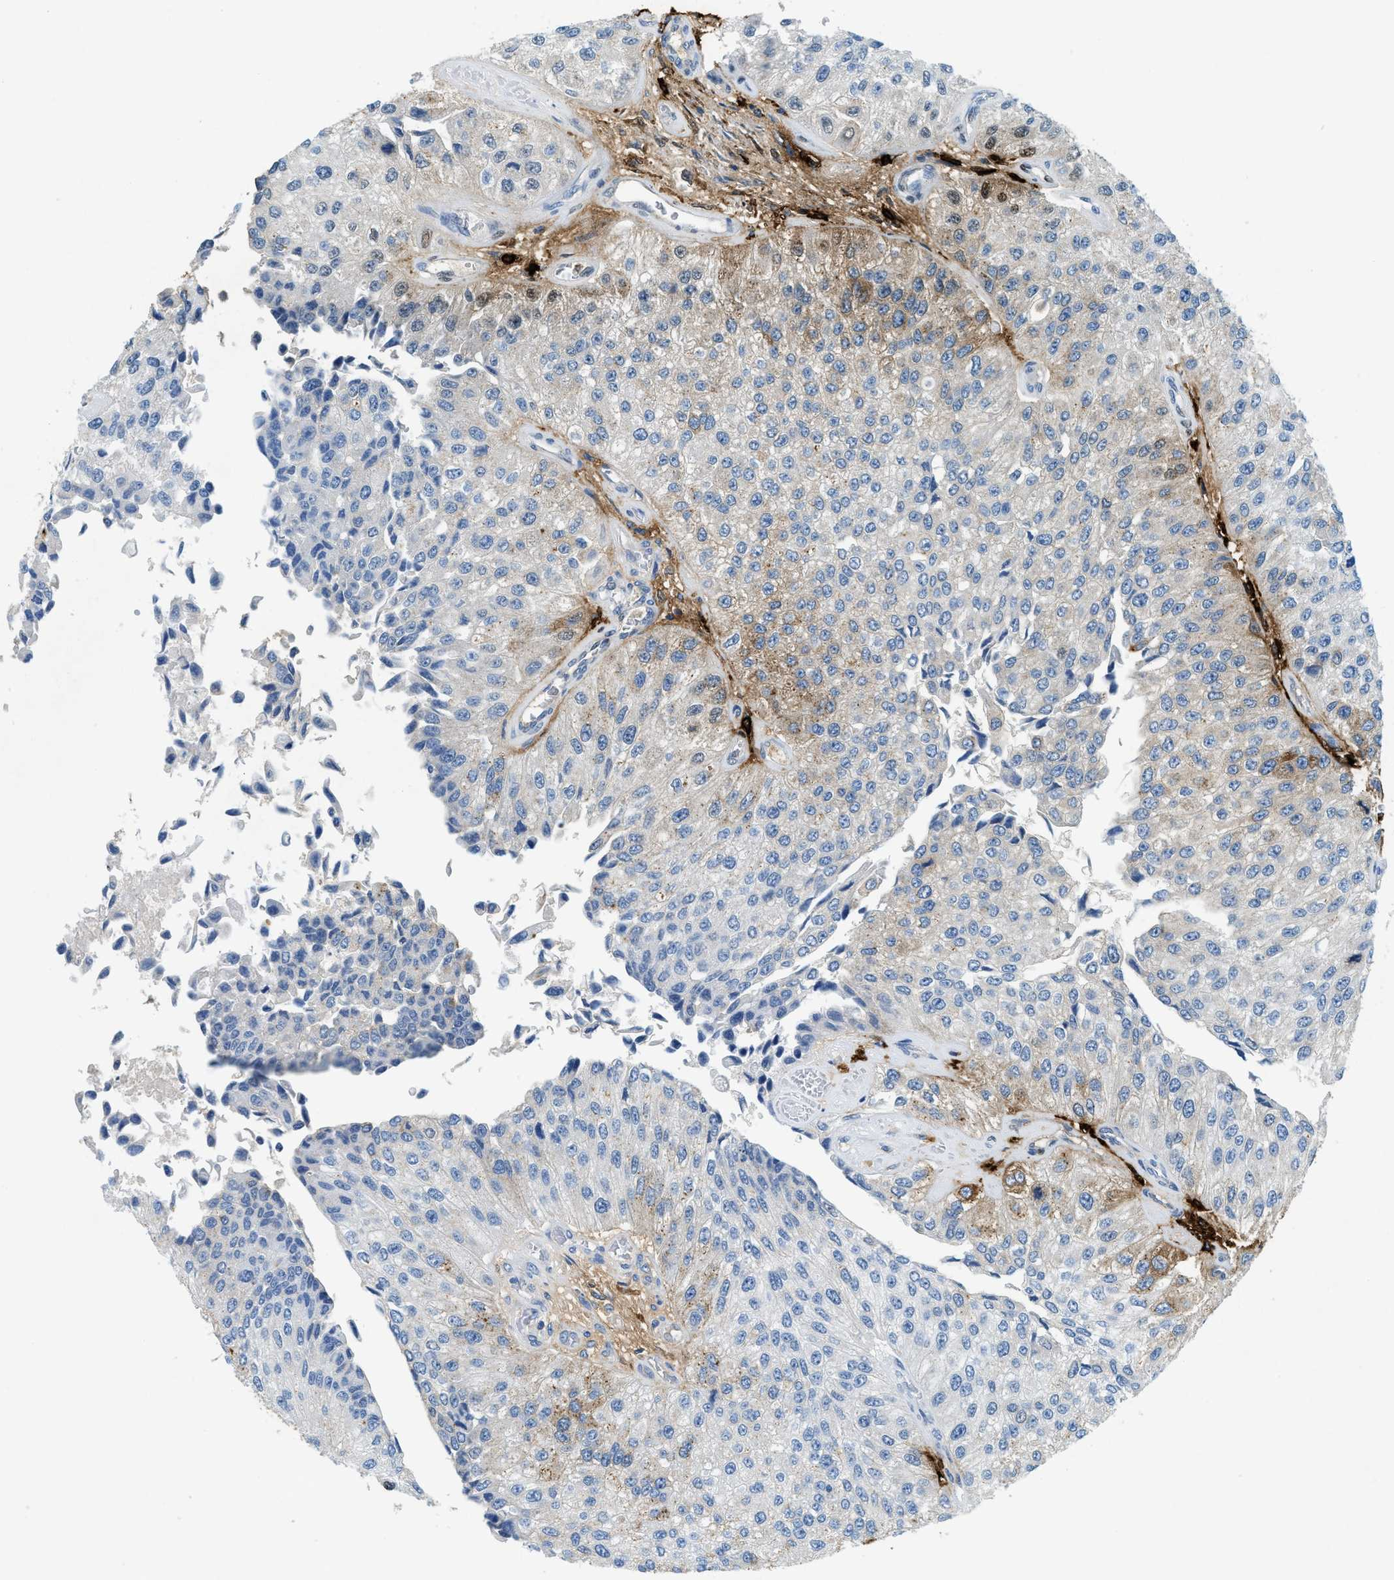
{"staining": {"intensity": "weak", "quantity": "<25%", "location": "cytoplasmic/membranous"}, "tissue": "urothelial cancer", "cell_type": "Tumor cells", "image_type": "cancer", "snomed": [{"axis": "morphology", "description": "Urothelial carcinoma, High grade"}, {"axis": "topography", "description": "Kidney"}, {"axis": "topography", "description": "Urinary bladder"}], "caption": "The histopathology image displays no staining of tumor cells in high-grade urothelial carcinoma.", "gene": "TPSAB1", "patient": {"sex": "male", "age": 77}}